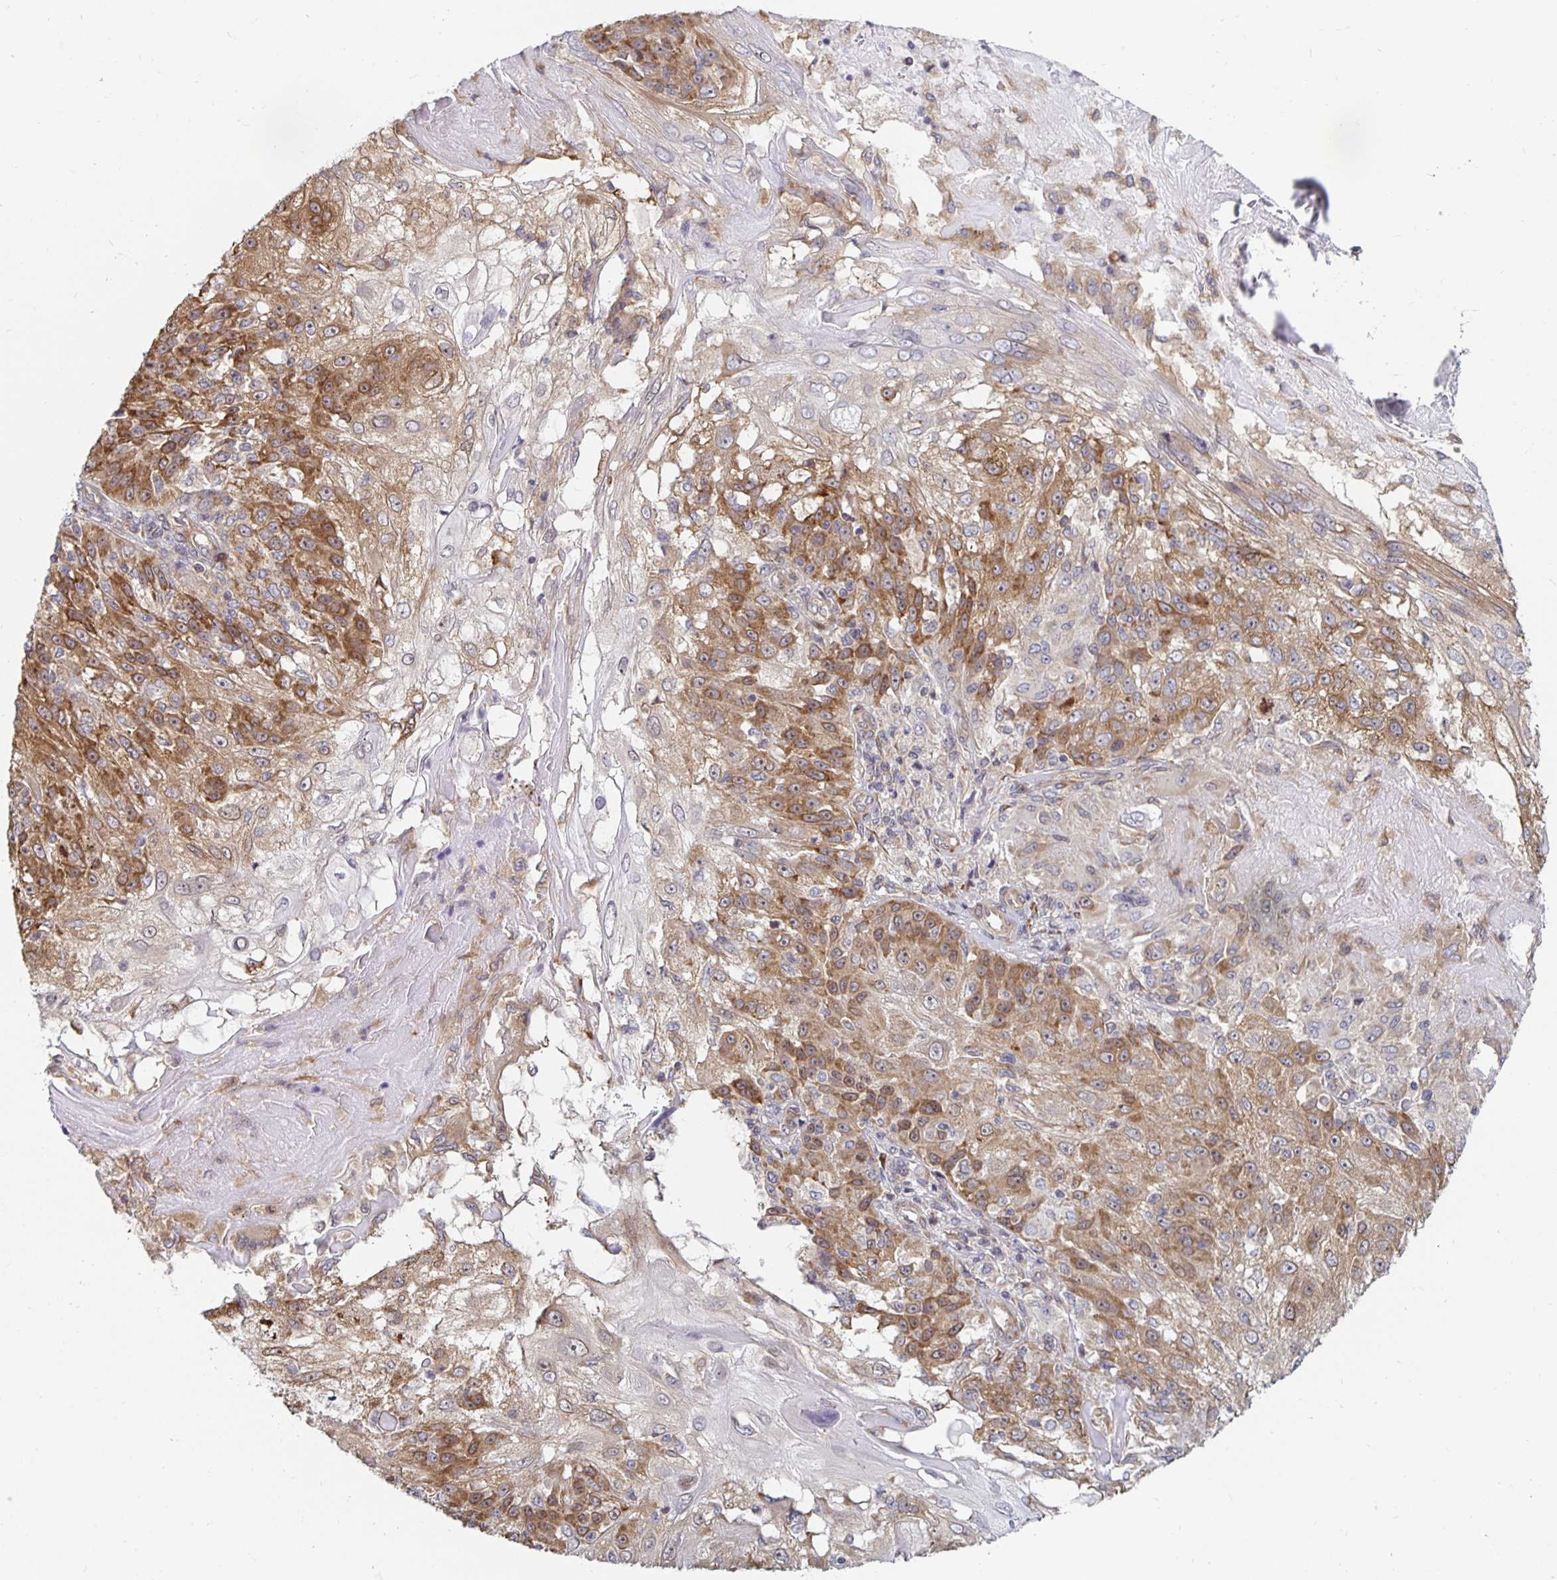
{"staining": {"intensity": "moderate", "quantity": ">75%", "location": "cytoplasmic/membranous"}, "tissue": "skin cancer", "cell_type": "Tumor cells", "image_type": "cancer", "snomed": [{"axis": "morphology", "description": "Normal tissue, NOS"}, {"axis": "morphology", "description": "Squamous cell carcinoma, NOS"}, {"axis": "topography", "description": "Skin"}], "caption": "This is a micrograph of IHC staining of skin cancer, which shows moderate positivity in the cytoplasmic/membranous of tumor cells.", "gene": "PDAP1", "patient": {"sex": "female", "age": 83}}